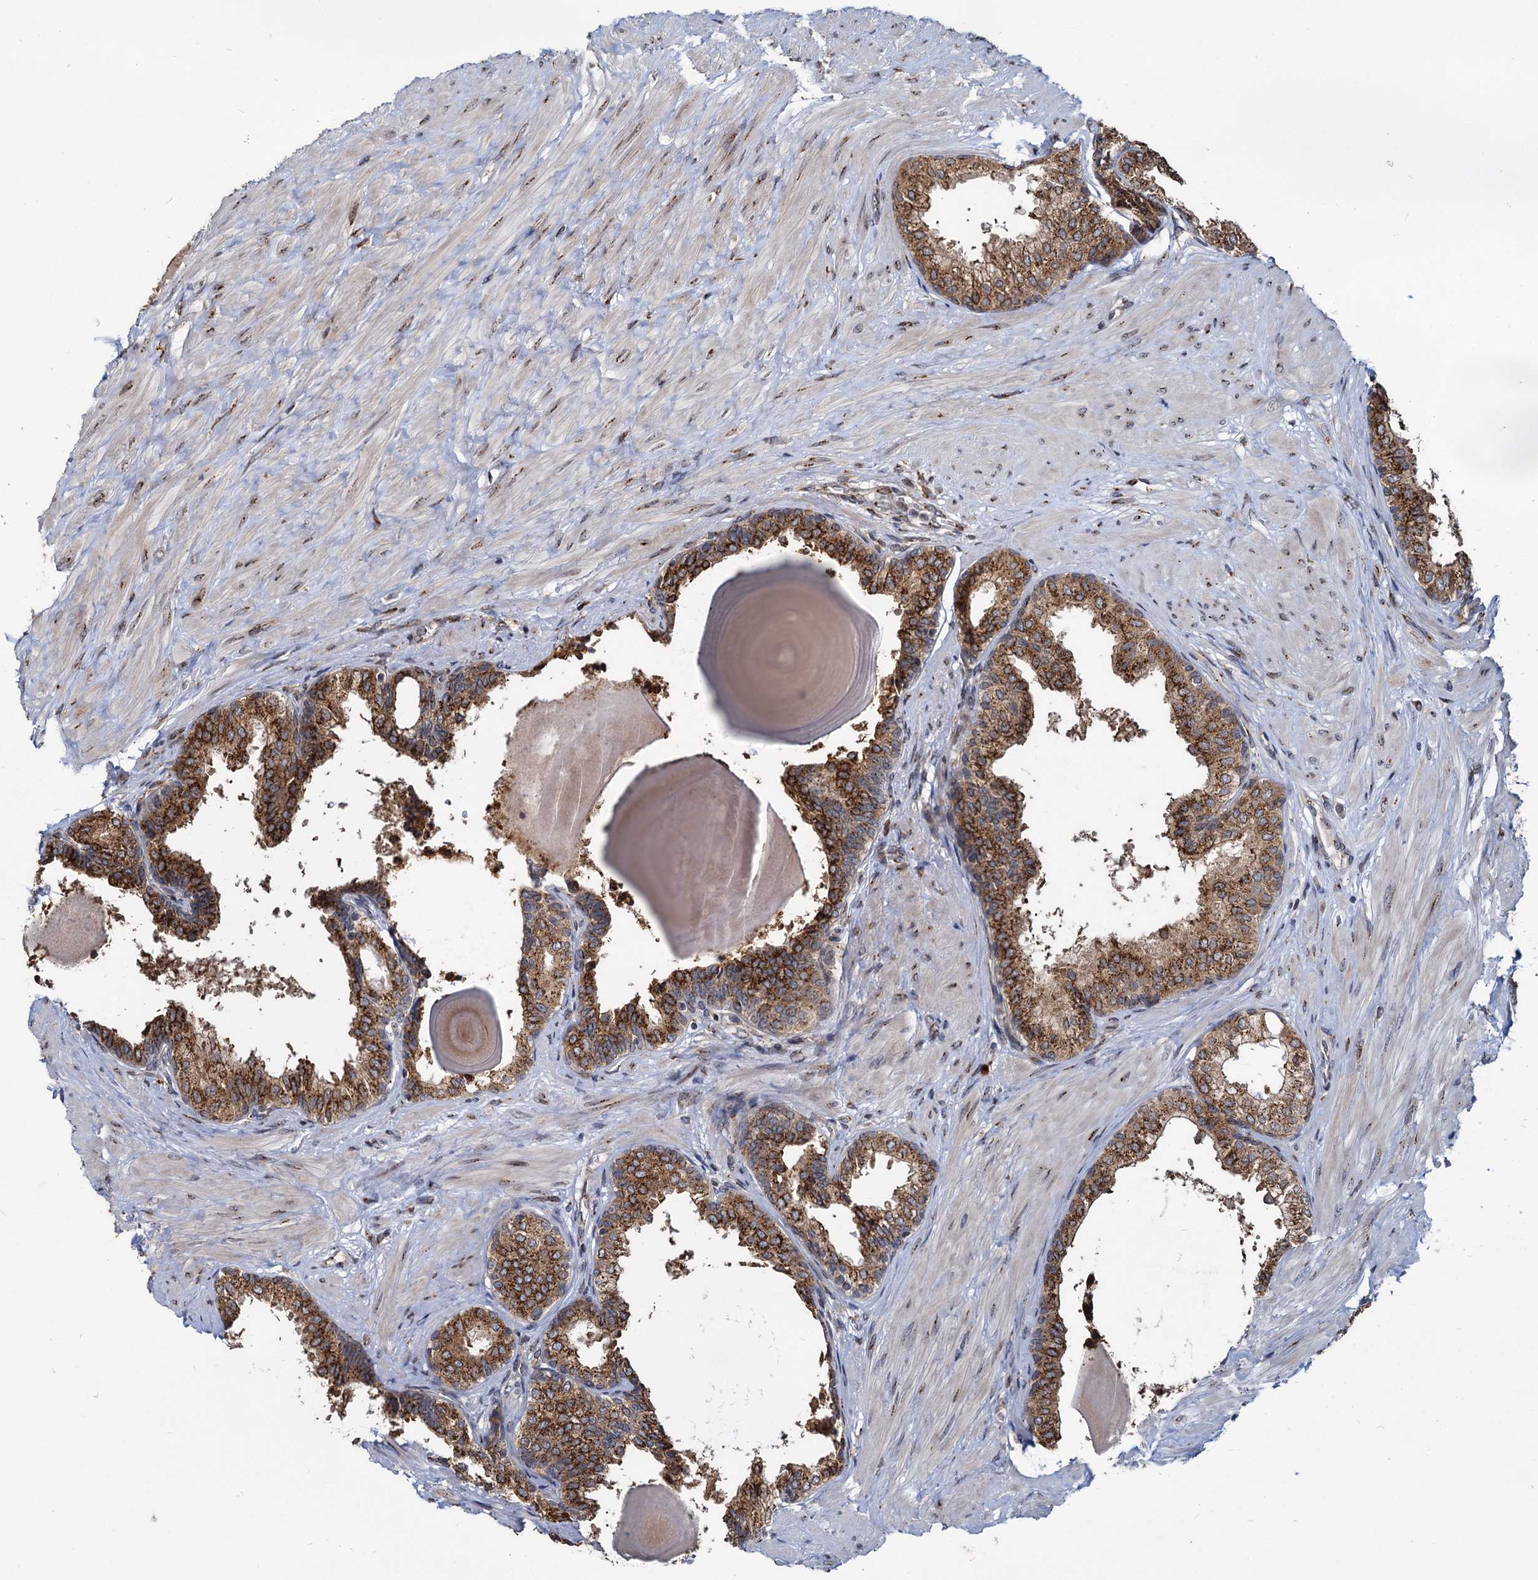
{"staining": {"intensity": "strong", "quantity": ">75%", "location": "cytoplasmic/membranous"}, "tissue": "prostate", "cell_type": "Glandular cells", "image_type": "normal", "snomed": [{"axis": "morphology", "description": "Normal tissue, NOS"}, {"axis": "topography", "description": "Prostate"}], "caption": "This photomicrograph demonstrates benign prostate stained with immunohistochemistry (IHC) to label a protein in brown. The cytoplasmic/membranous of glandular cells show strong positivity for the protein. Nuclei are counter-stained blue.", "gene": "SAAL1", "patient": {"sex": "male", "age": 48}}